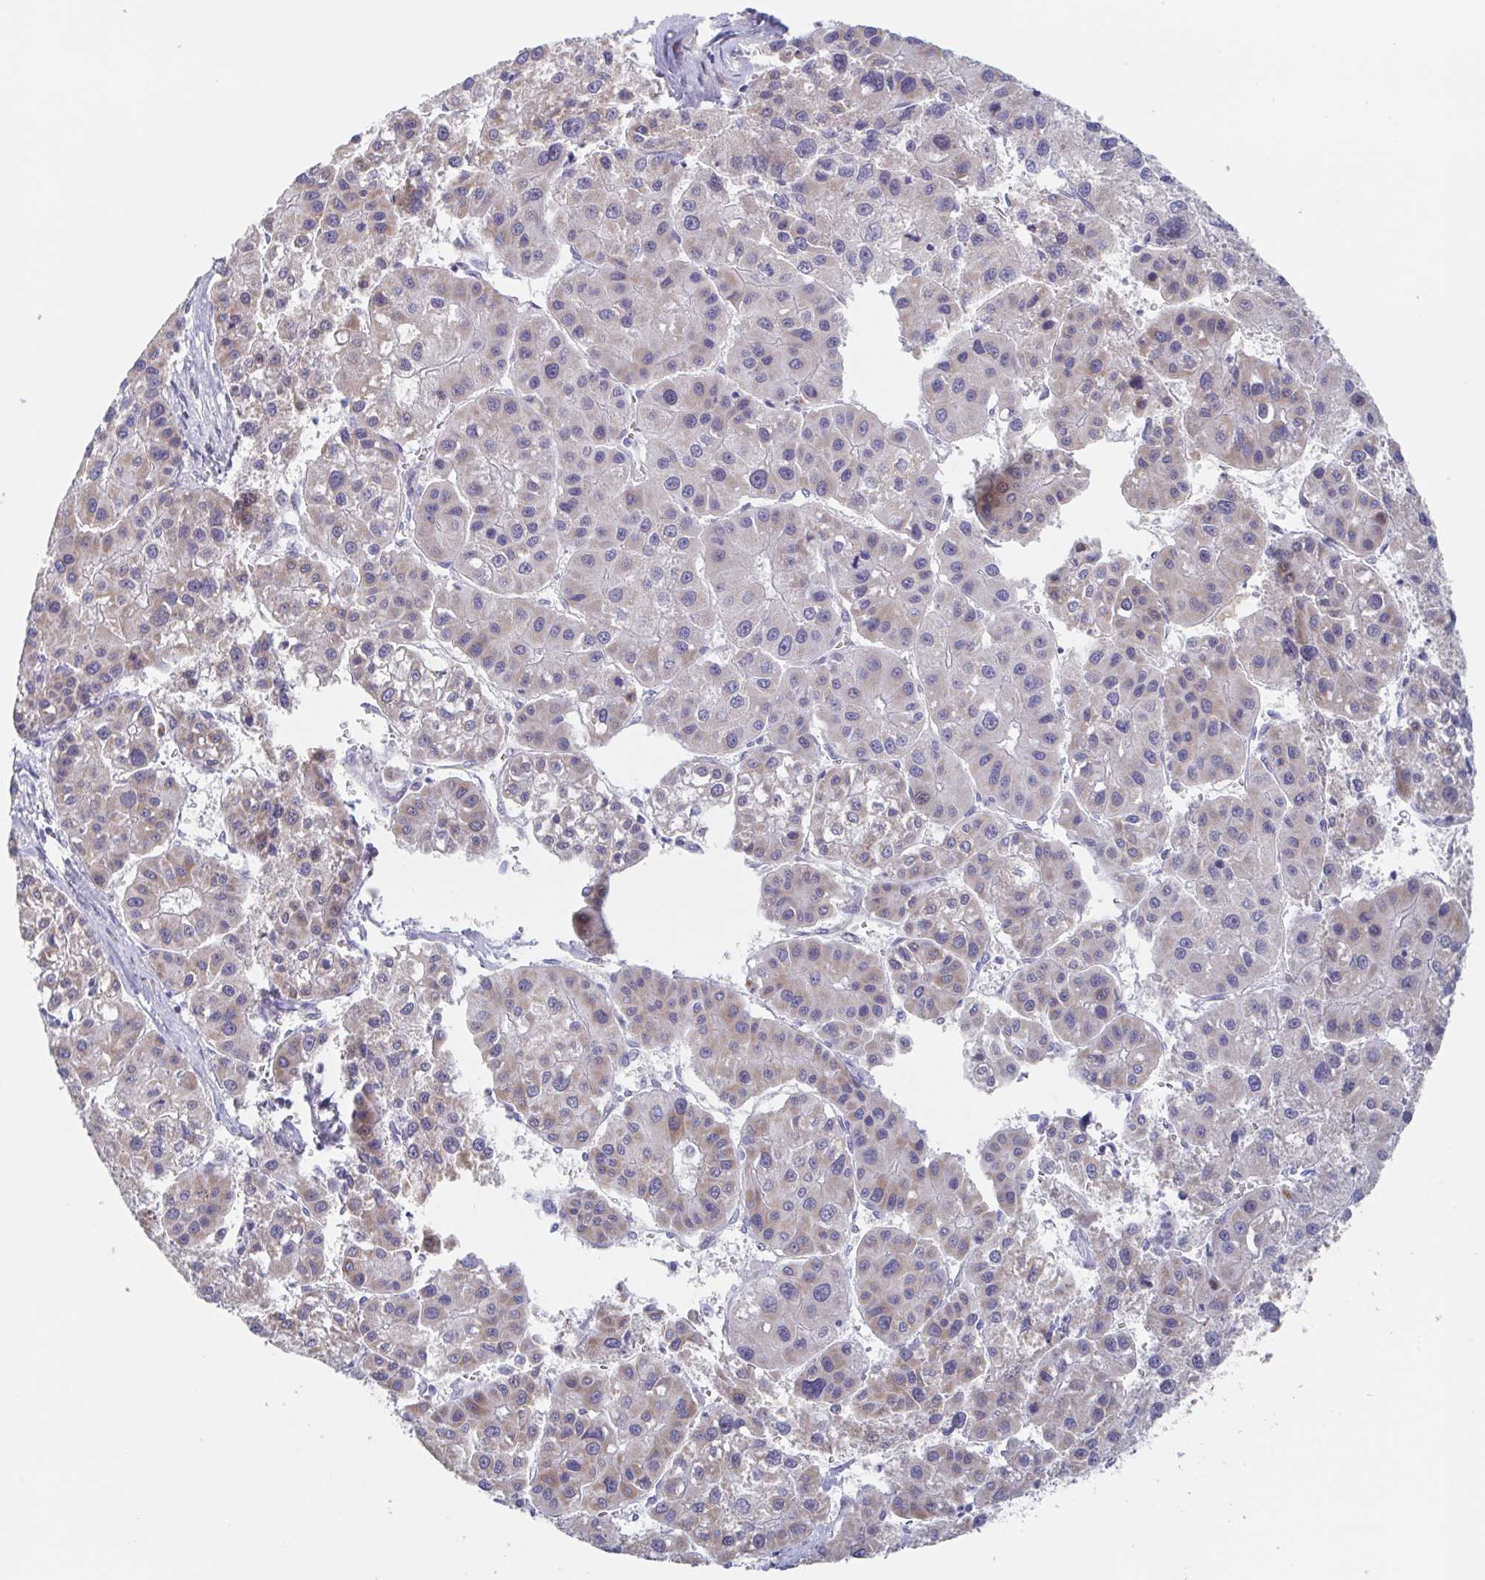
{"staining": {"intensity": "weak", "quantity": "<25%", "location": "cytoplasmic/membranous"}, "tissue": "liver cancer", "cell_type": "Tumor cells", "image_type": "cancer", "snomed": [{"axis": "morphology", "description": "Carcinoma, Hepatocellular, NOS"}, {"axis": "topography", "description": "Liver"}], "caption": "Immunohistochemistry micrograph of neoplastic tissue: liver cancer stained with DAB reveals no significant protein expression in tumor cells.", "gene": "POU2F3", "patient": {"sex": "male", "age": 73}}